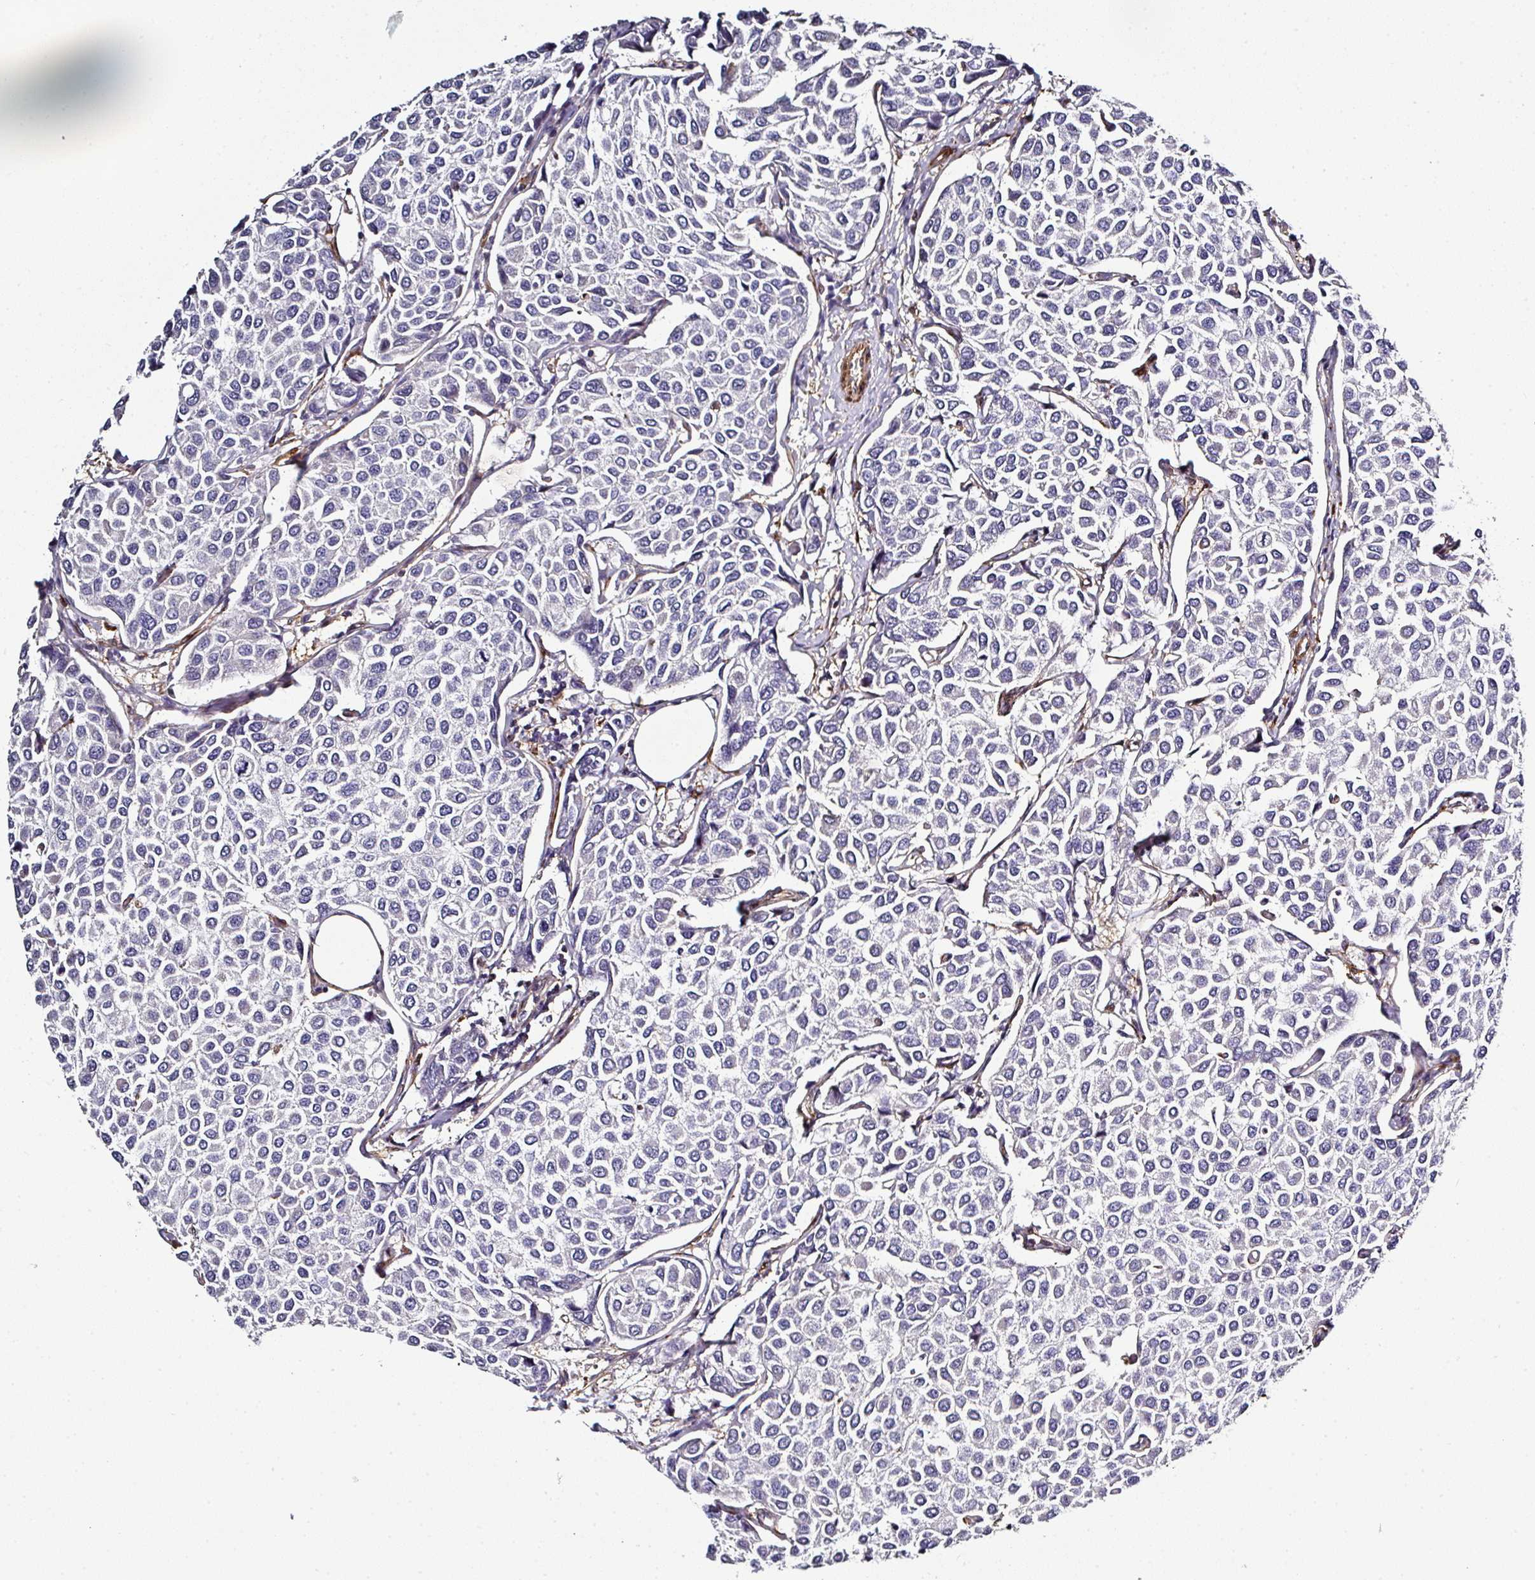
{"staining": {"intensity": "negative", "quantity": "none", "location": "none"}, "tissue": "breast cancer", "cell_type": "Tumor cells", "image_type": "cancer", "snomed": [{"axis": "morphology", "description": "Duct carcinoma"}, {"axis": "topography", "description": "Breast"}], "caption": "Breast cancer (invasive ductal carcinoma) was stained to show a protein in brown. There is no significant positivity in tumor cells.", "gene": "BEND5", "patient": {"sex": "female", "age": 55}}